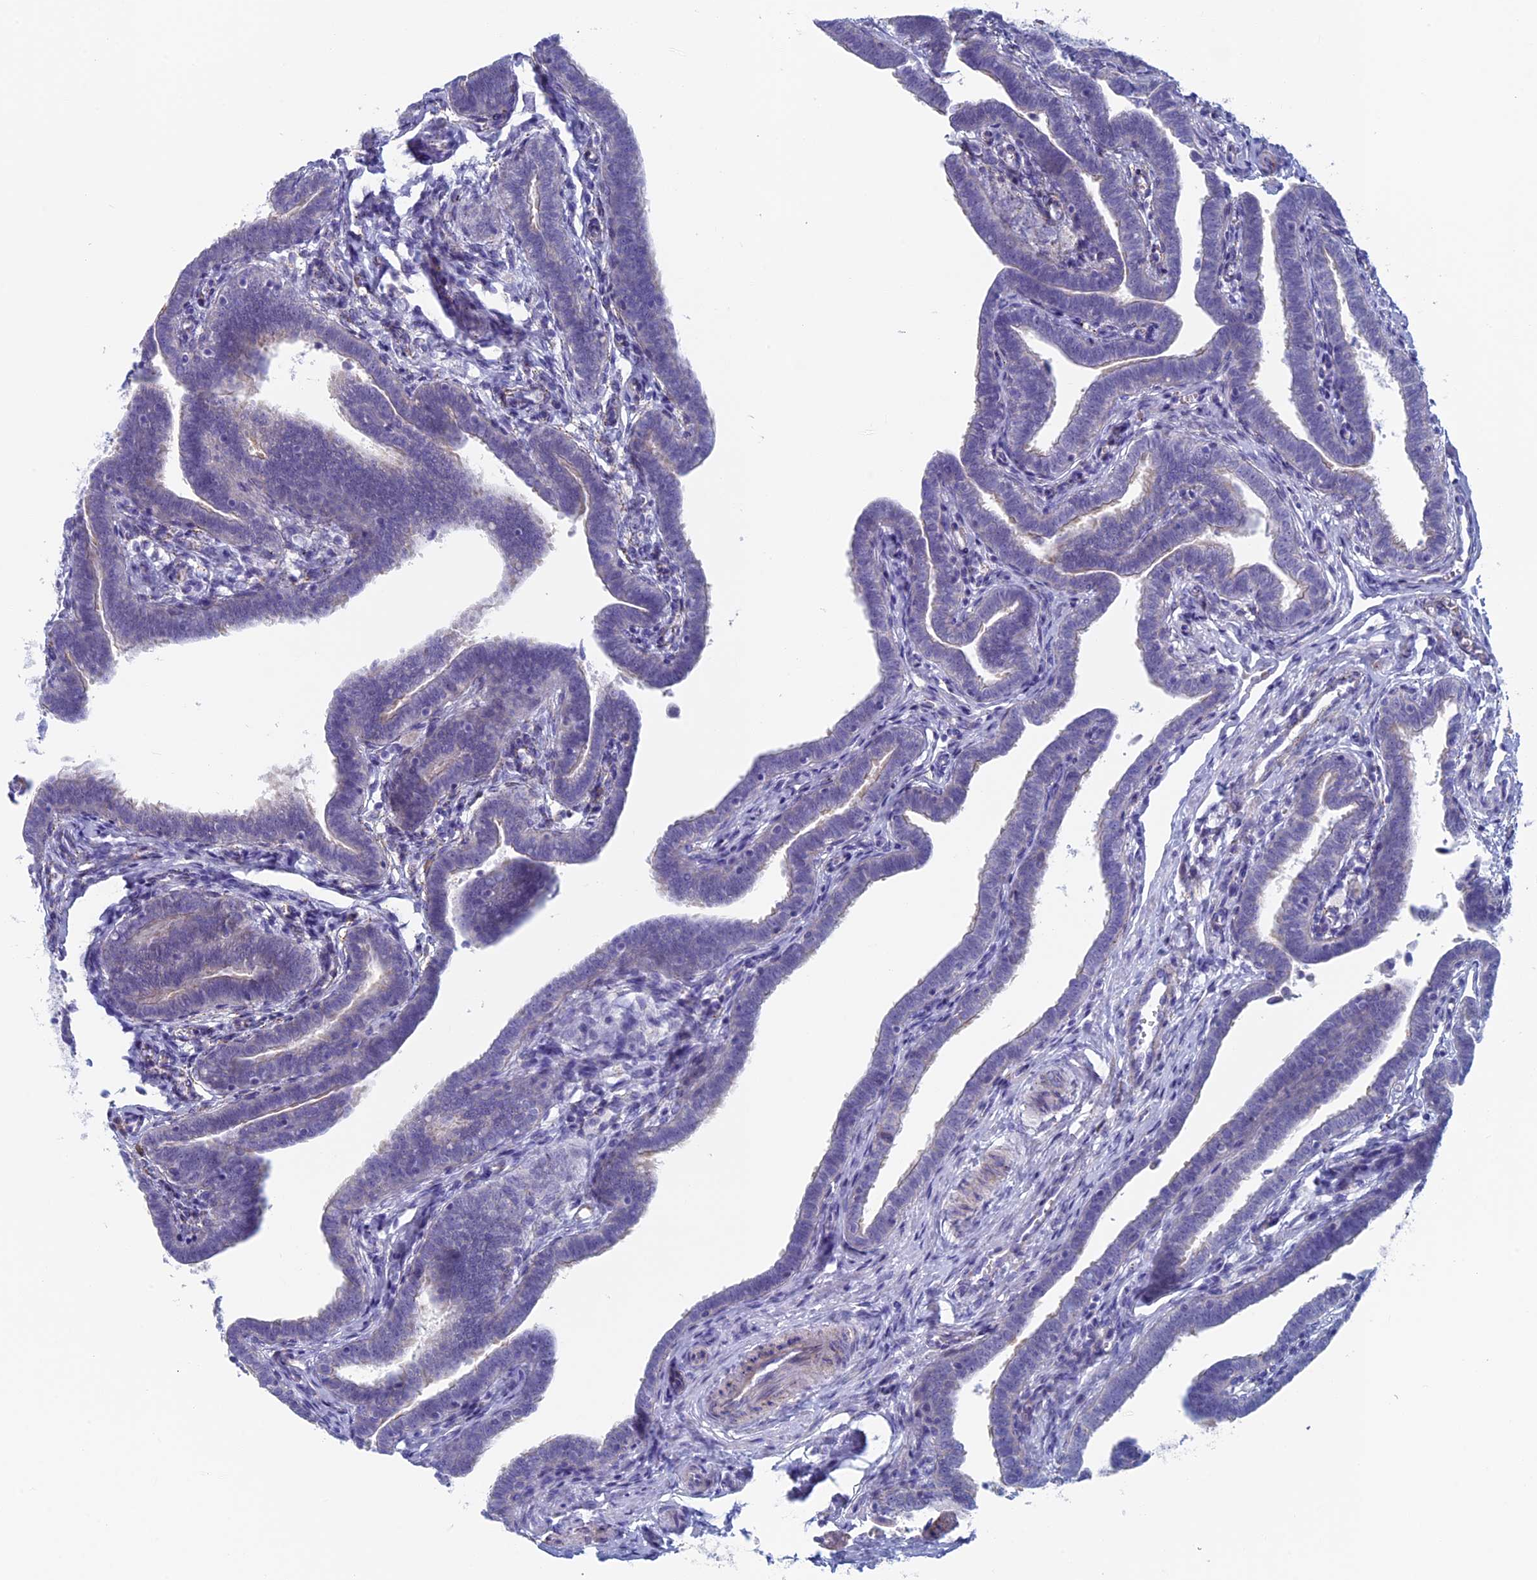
{"staining": {"intensity": "negative", "quantity": "none", "location": "none"}, "tissue": "fallopian tube", "cell_type": "Glandular cells", "image_type": "normal", "snomed": [{"axis": "morphology", "description": "Normal tissue, NOS"}, {"axis": "topography", "description": "Fallopian tube"}], "caption": "DAB immunohistochemical staining of unremarkable fallopian tube reveals no significant staining in glandular cells.", "gene": "MAGEB6", "patient": {"sex": "female", "age": 36}}